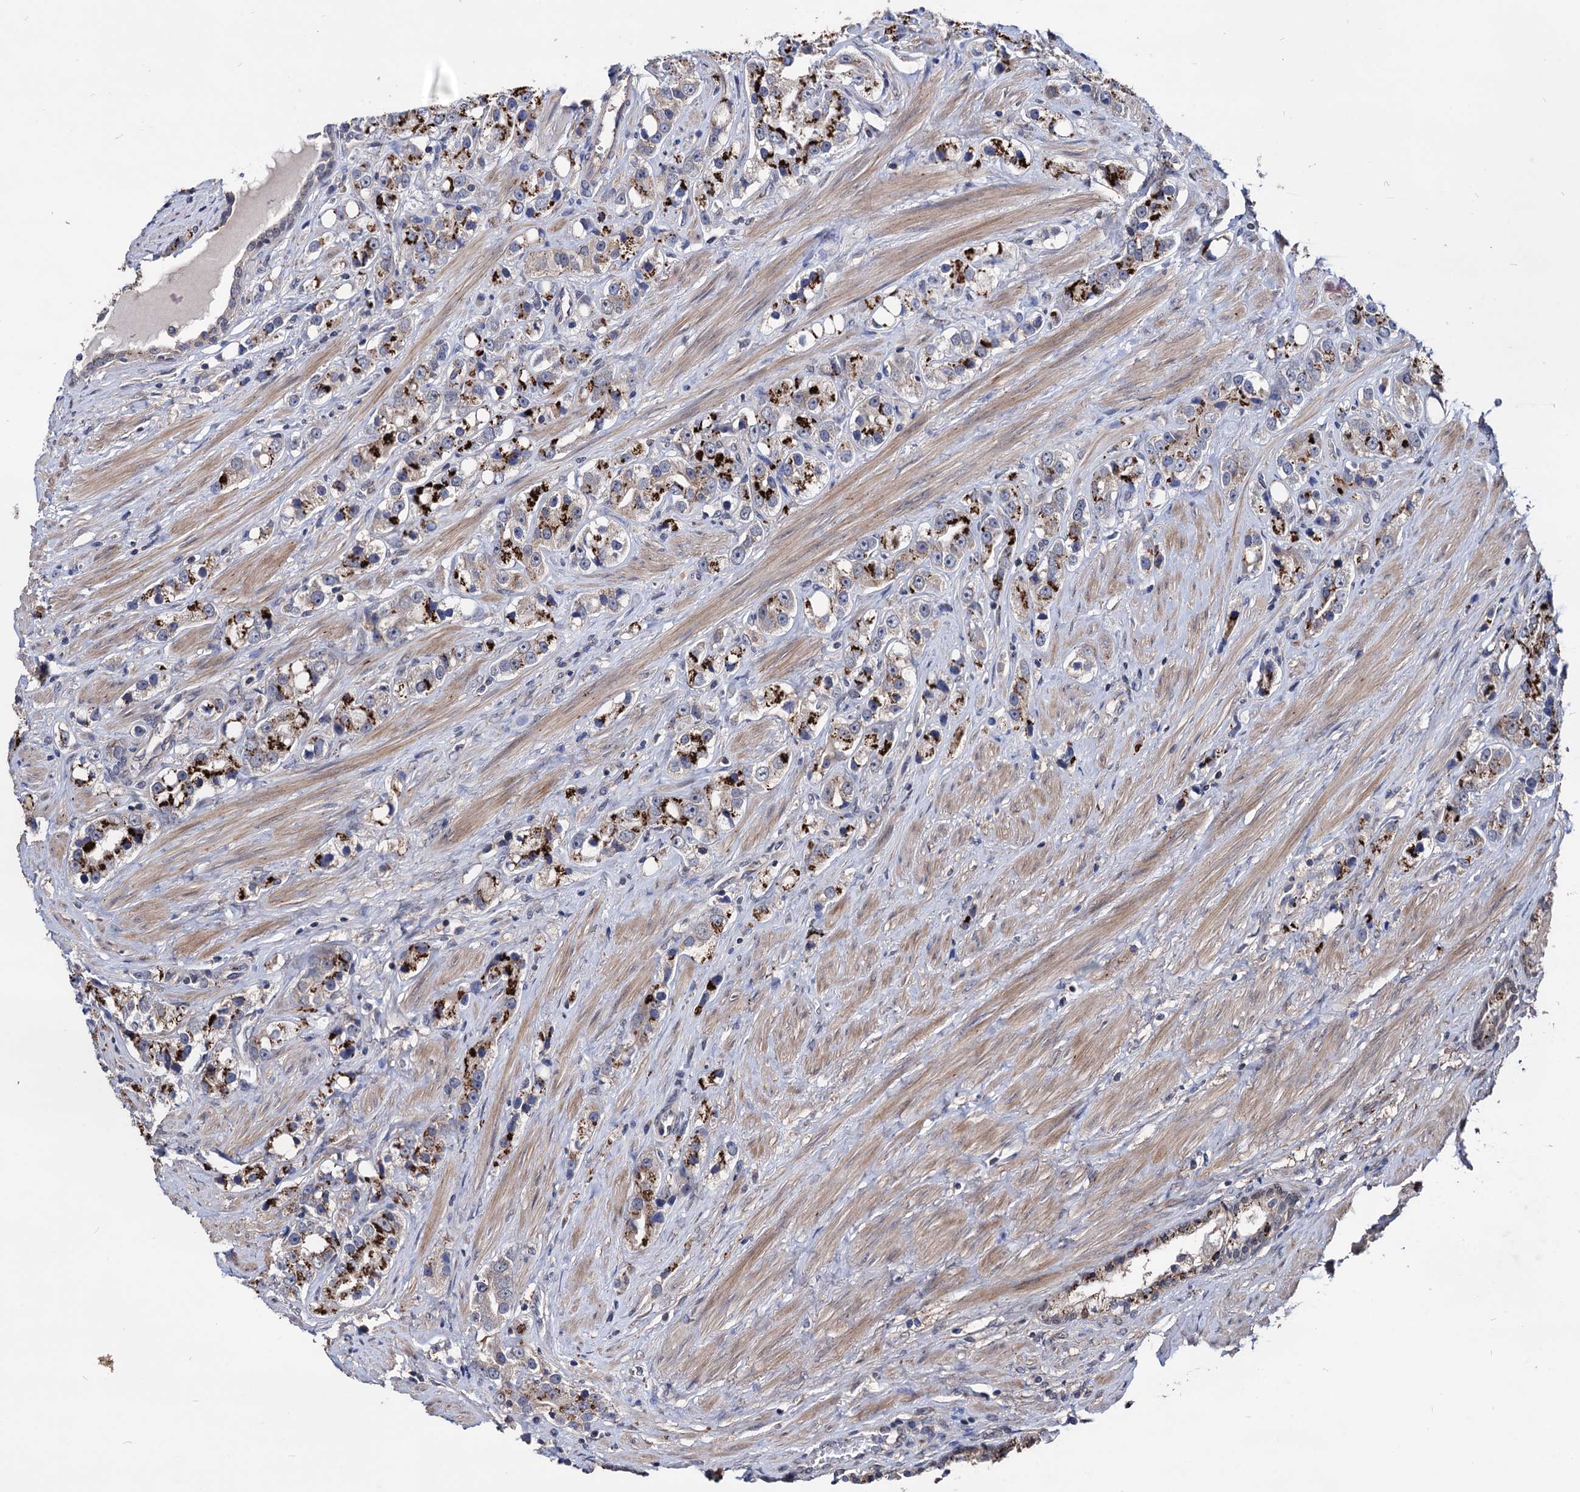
{"staining": {"intensity": "strong", "quantity": ">75%", "location": "cytoplasmic/membranous"}, "tissue": "prostate cancer", "cell_type": "Tumor cells", "image_type": "cancer", "snomed": [{"axis": "morphology", "description": "Adenocarcinoma, NOS"}, {"axis": "topography", "description": "Prostate"}], "caption": "Strong cytoplasmic/membranous protein positivity is present in approximately >75% of tumor cells in prostate cancer. (IHC, brightfield microscopy, high magnification).", "gene": "ESD", "patient": {"sex": "male", "age": 79}}